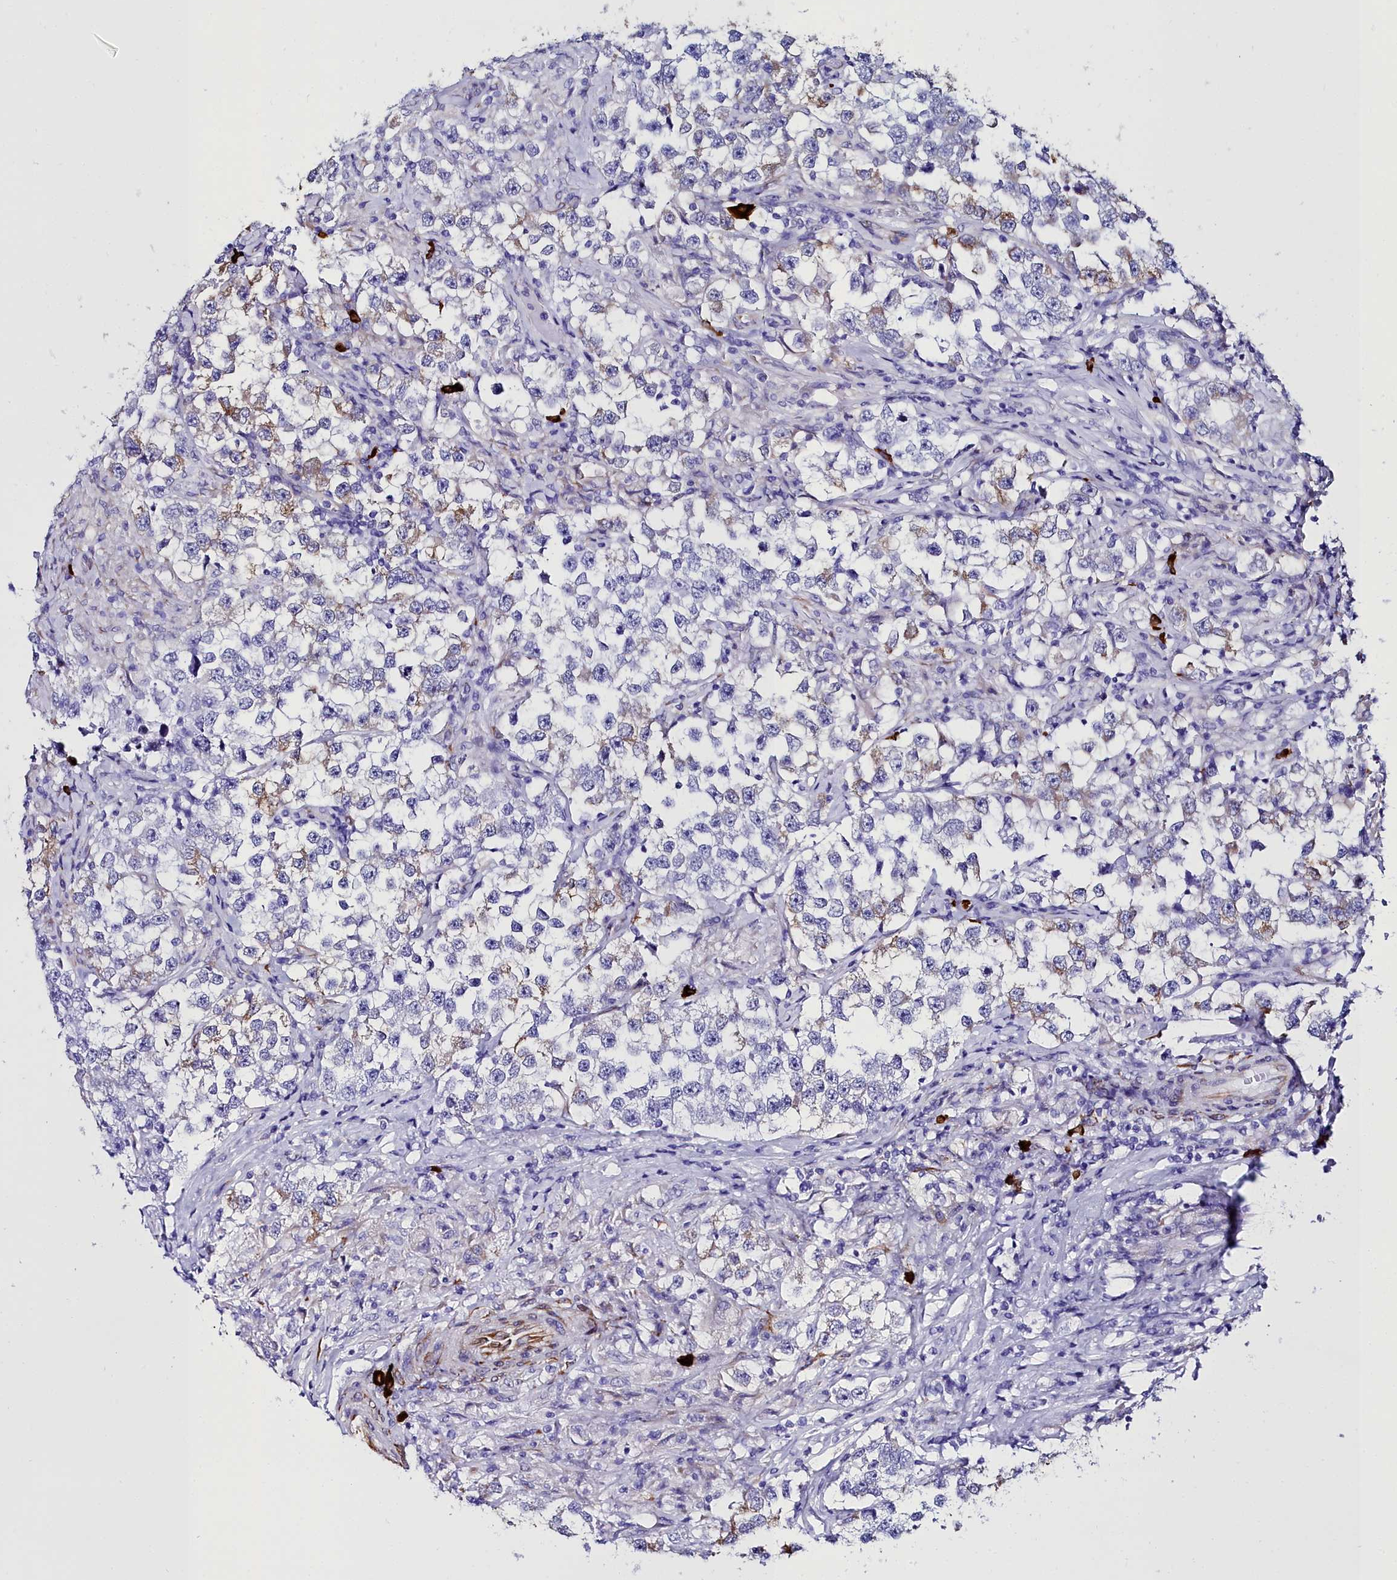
{"staining": {"intensity": "weak", "quantity": "25%-75%", "location": "cytoplasmic/membranous"}, "tissue": "testis cancer", "cell_type": "Tumor cells", "image_type": "cancer", "snomed": [{"axis": "morphology", "description": "Seminoma, NOS"}, {"axis": "topography", "description": "Testis"}], "caption": "Immunohistochemistry of human testis cancer (seminoma) displays low levels of weak cytoplasmic/membranous expression in about 25%-75% of tumor cells.", "gene": "TXNDC5", "patient": {"sex": "male", "age": 46}}